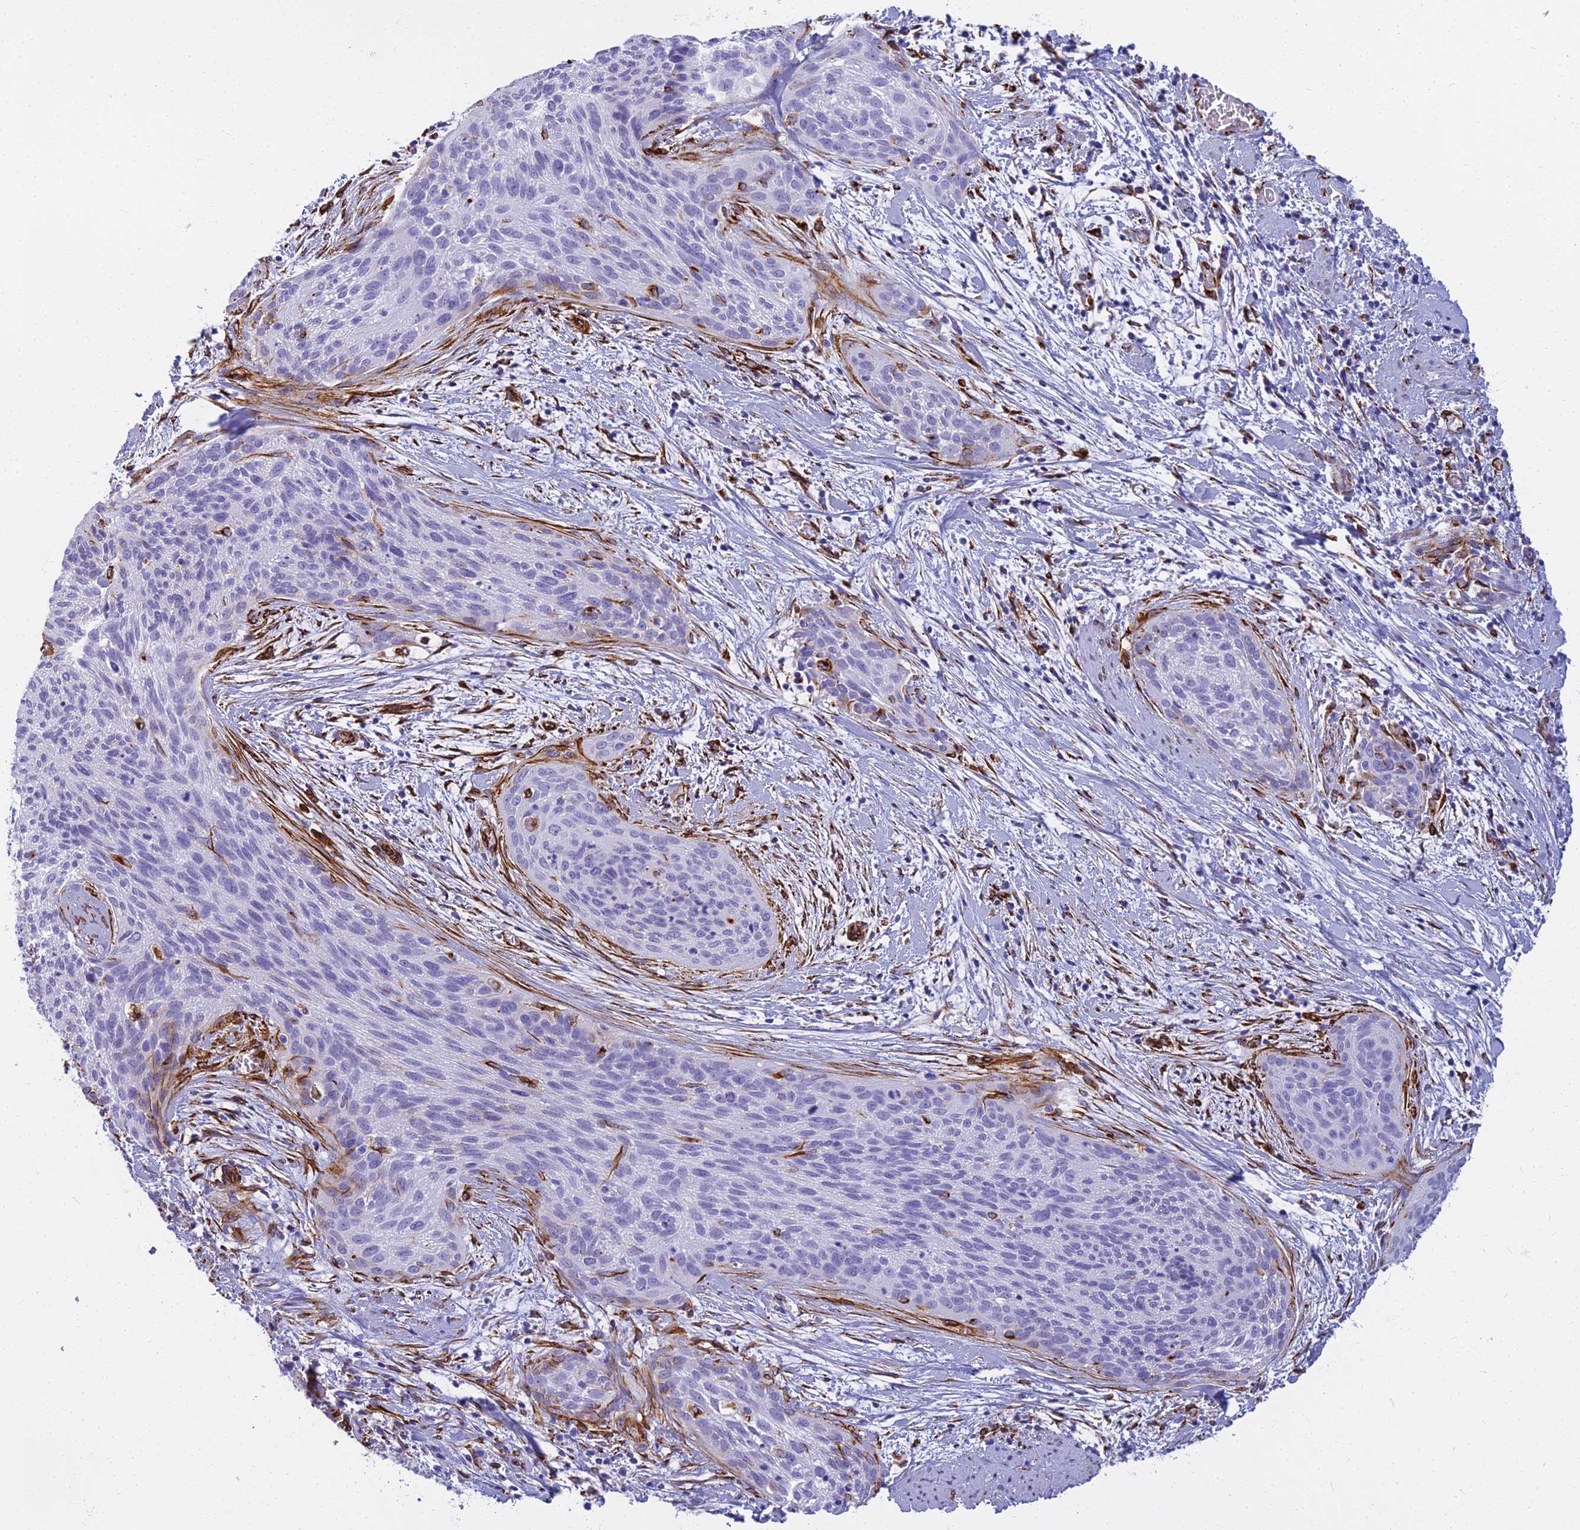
{"staining": {"intensity": "negative", "quantity": "none", "location": "none"}, "tissue": "cervical cancer", "cell_type": "Tumor cells", "image_type": "cancer", "snomed": [{"axis": "morphology", "description": "Squamous cell carcinoma, NOS"}, {"axis": "topography", "description": "Cervix"}], "caption": "Immunohistochemistry micrograph of cervical cancer (squamous cell carcinoma) stained for a protein (brown), which reveals no positivity in tumor cells.", "gene": "EVI2A", "patient": {"sex": "female", "age": 55}}